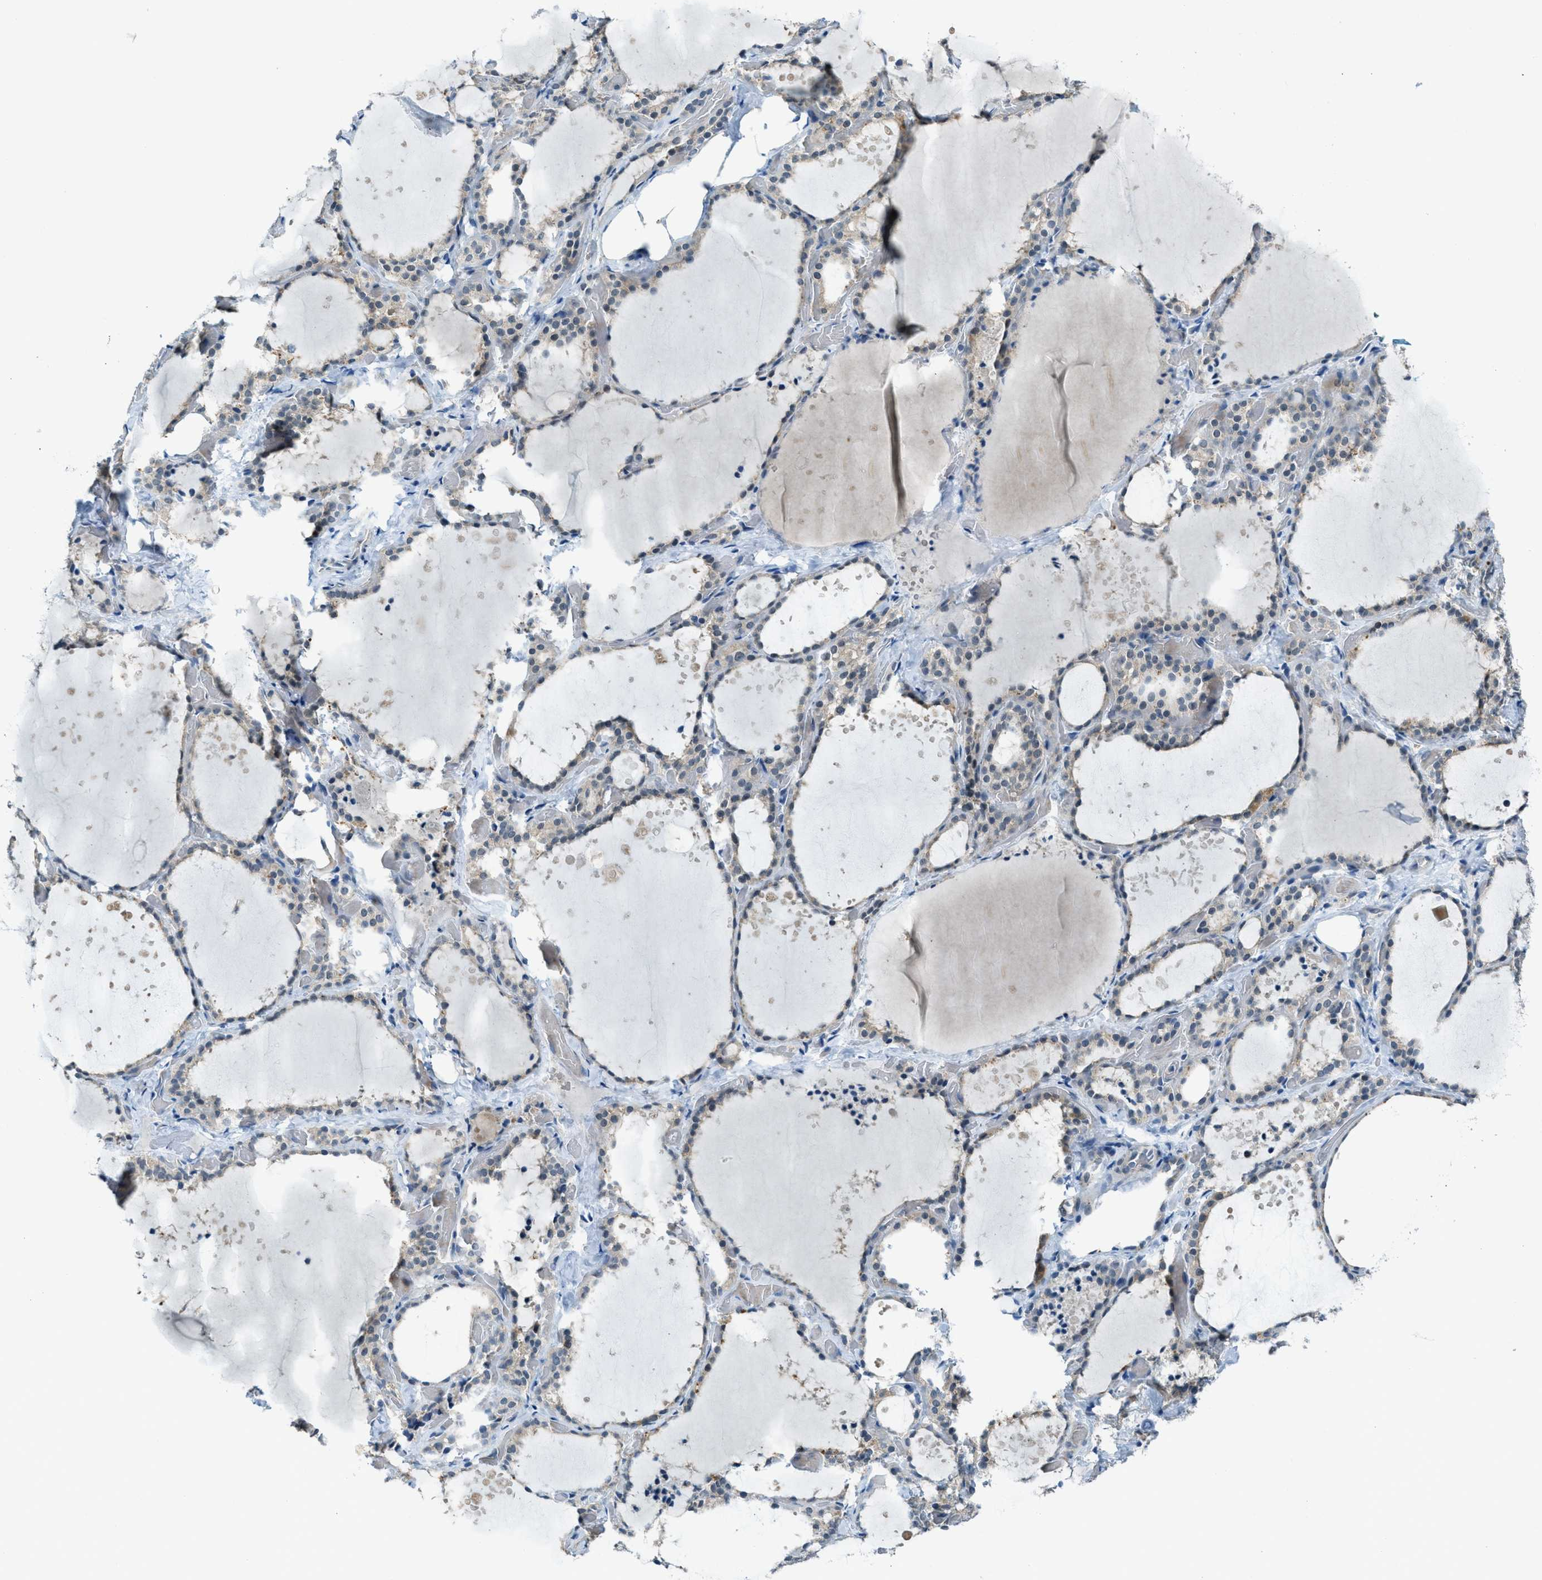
{"staining": {"intensity": "weak", "quantity": "<25%", "location": "cytoplasmic/membranous"}, "tissue": "thyroid gland", "cell_type": "Glandular cells", "image_type": "normal", "snomed": [{"axis": "morphology", "description": "Normal tissue, NOS"}, {"axis": "topography", "description": "Thyroid gland"}], "caption": "Image shows no significant protein staining in glandular cells of benign thyroid gland.", "gene": "CDON", "patient": {"sex": "female", "age": 44}}